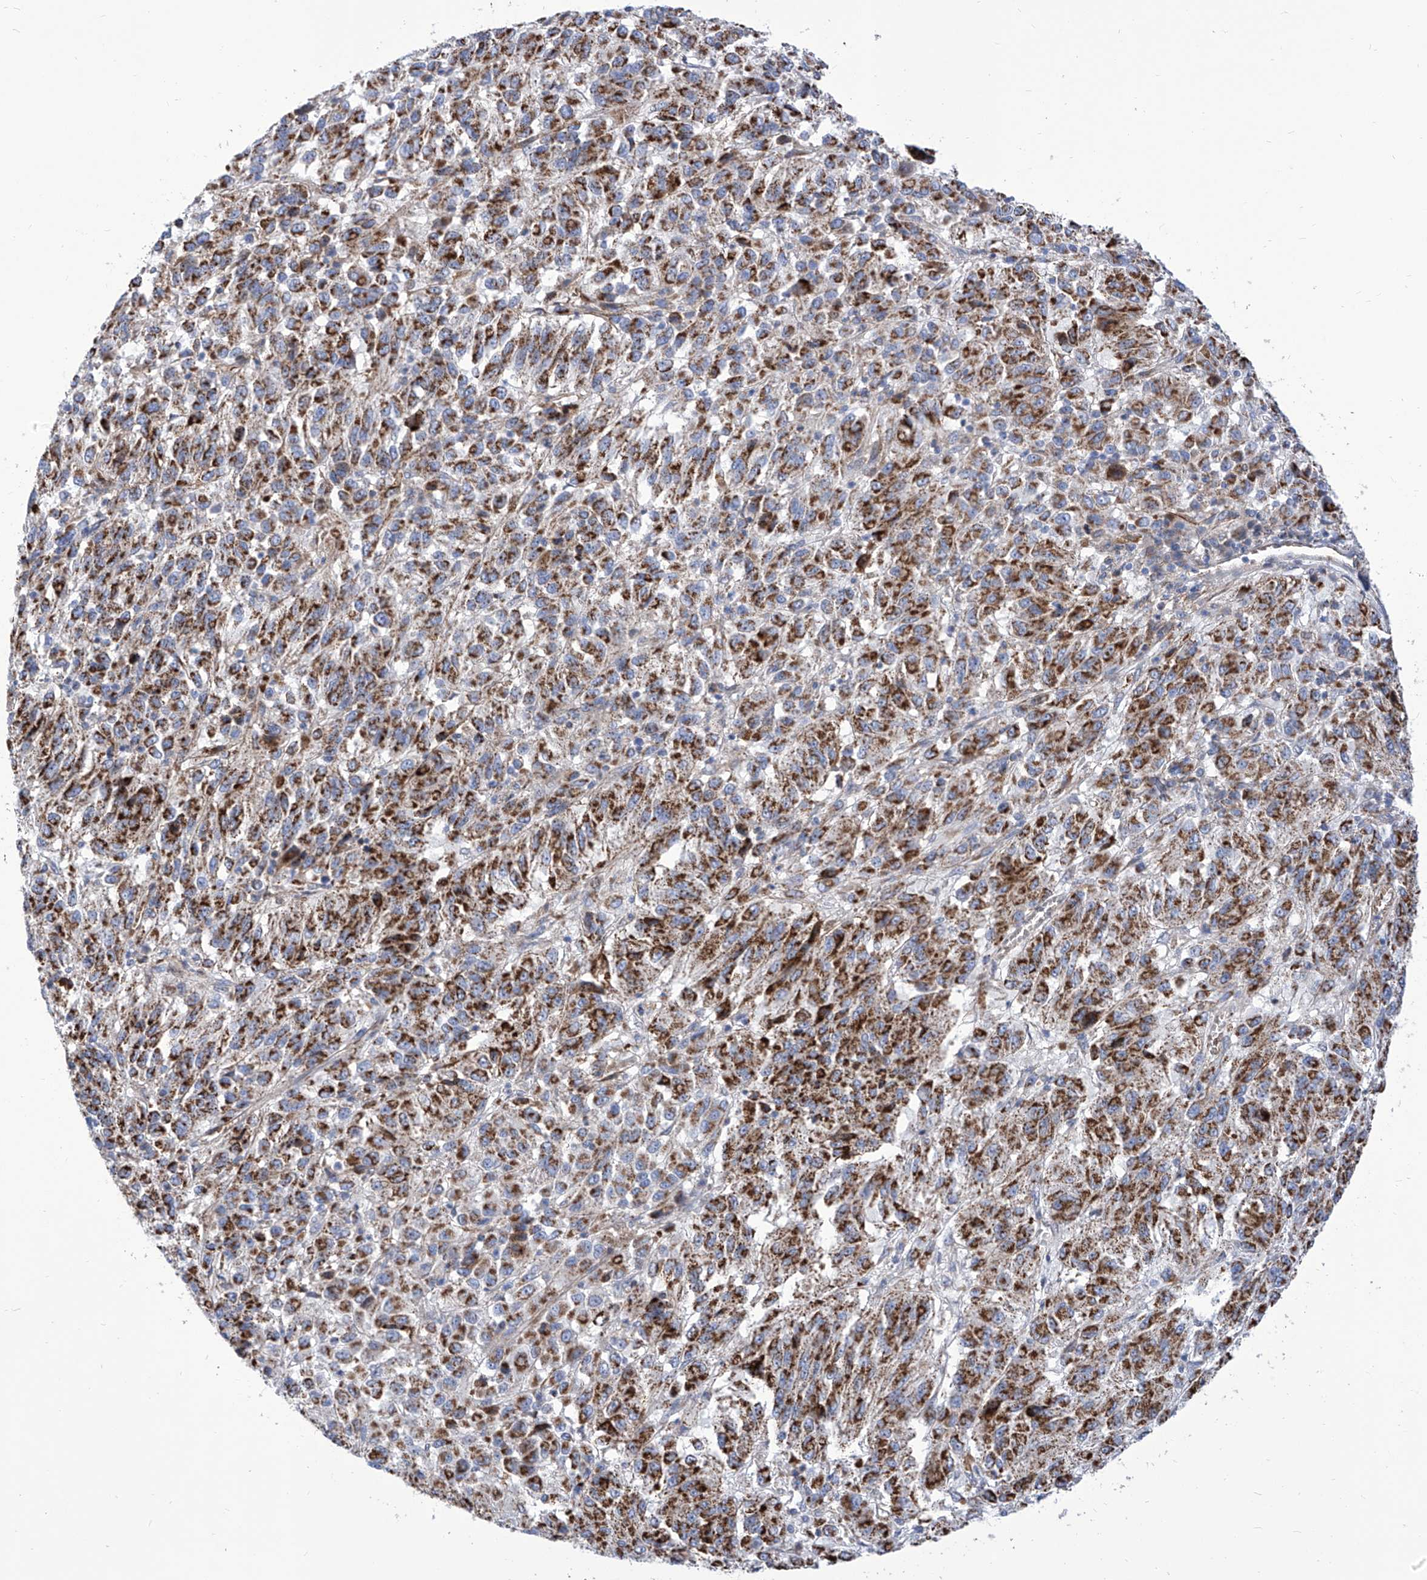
{"staining": {"intensity": "strong", "quantity": ">75%", "location": "cytoplasmic/membranous"}, "tissue": "melanoma", "cell_type": "Tumor cells", "image_type": "cancer", "snomed": [{"axis": "morphology", "description": "Malignant melanoma, Metastatic site"}, {"axis": "topography", "description": "Lung"}], "caption": "A photomicrograph of human melanoma stained for a protein demonstrates strong cytoplasmic/membranous brown staining in tumor cells. The staining was performed using DAB to visualize the protein expression in brown, while the nuclei were stained in blue with hematoxylin (Magnification: 20x).", "gene": "SRBD1", "patient": {"sex": "male", "age": 64}}